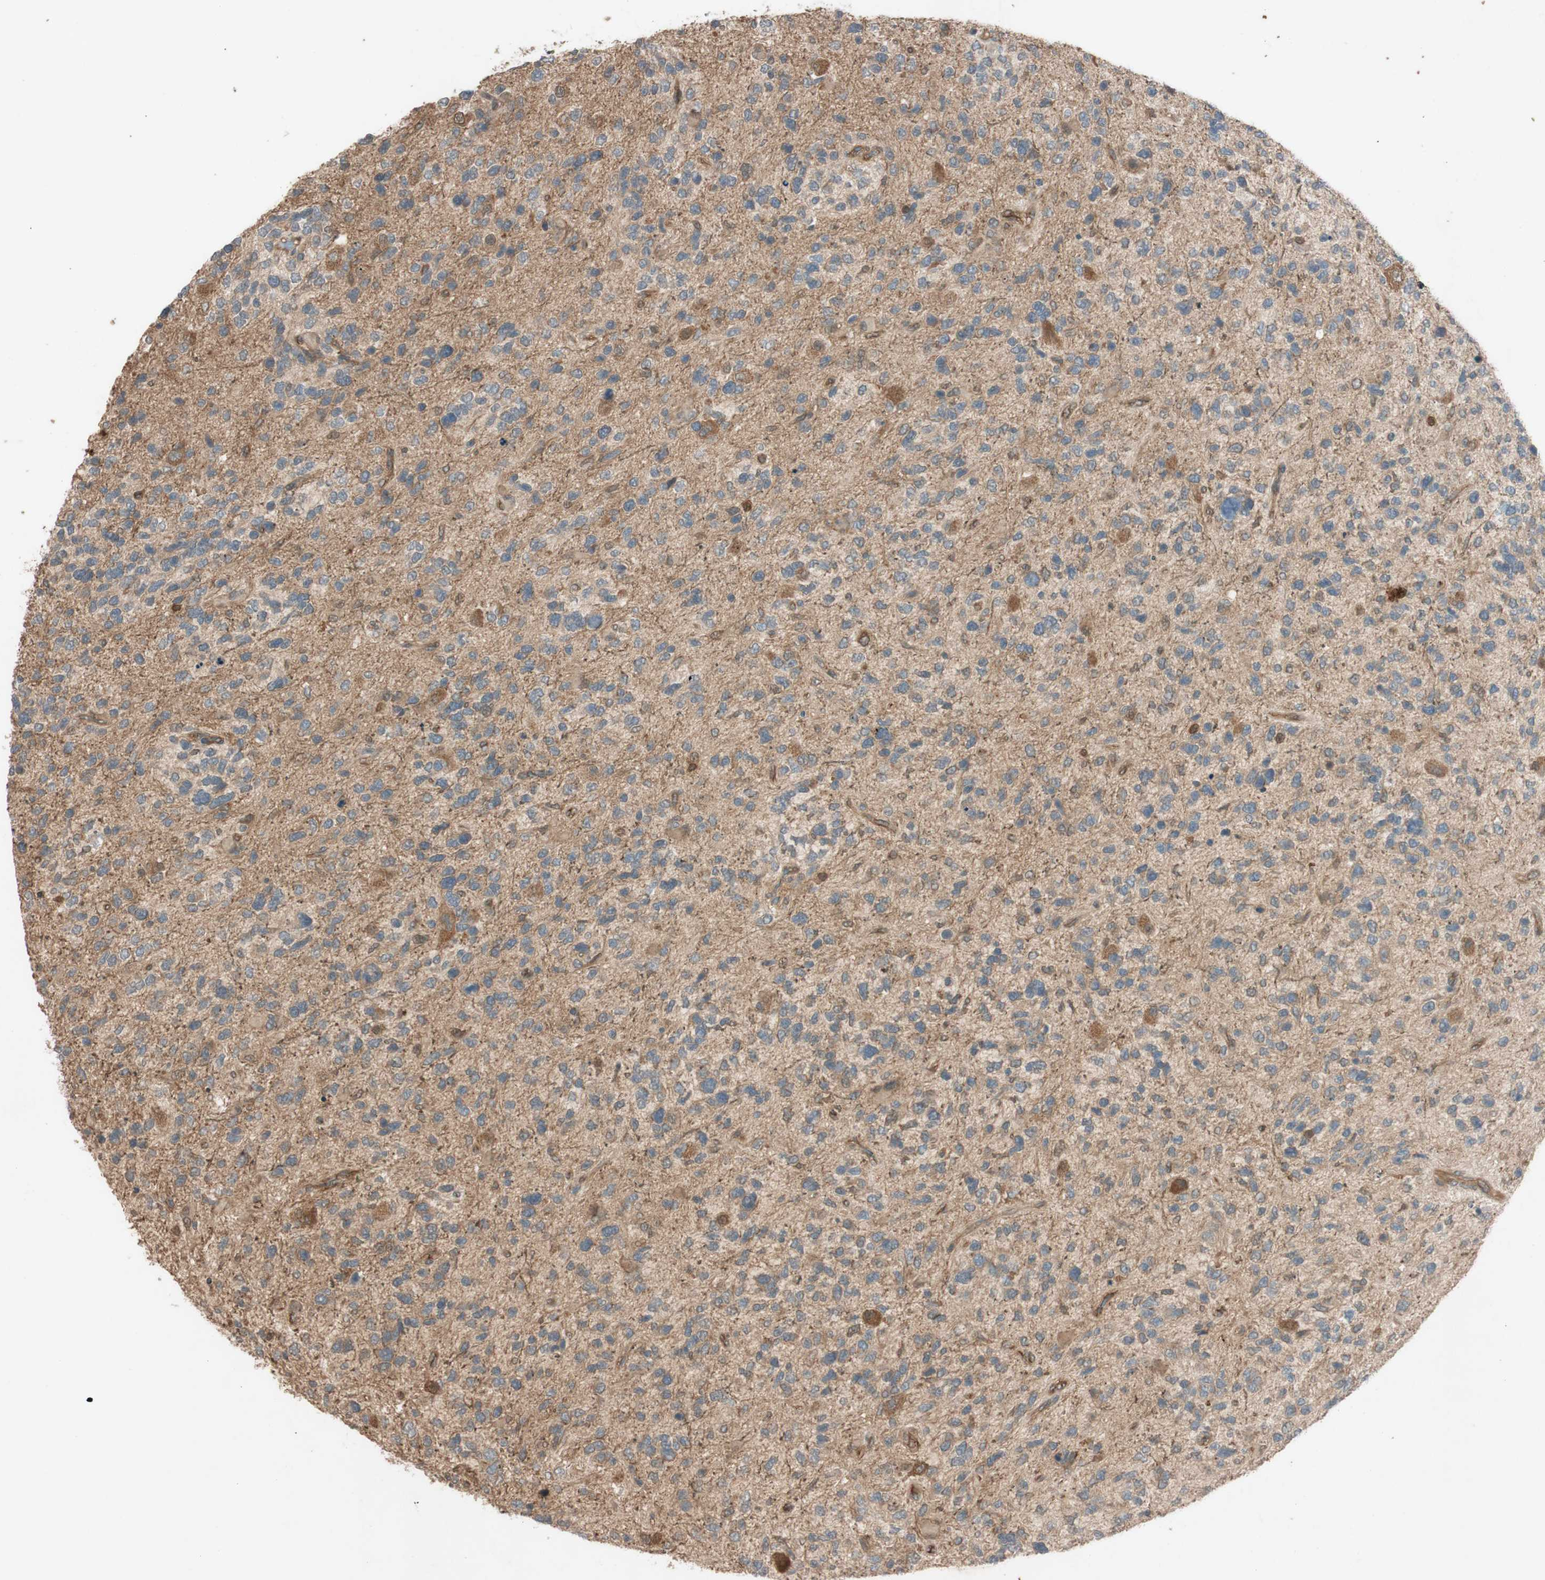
{"staining": {"intensity": "moderate", "quantity": ">75%", "location": "cytoplasmic/membranous"}, "tissue": "glioma", "cell_type": "Tumor cells", "image_type": "cancer", "snomed": [{"axis": "morphology", "description": "Glioma, malignant, High grade"}, {"axis": "topography", "description": "Brain"}], "caption": "A micrograph of human malignant glioma (high-grade) stained for a protein reveals moderate cytoplasmic/membranous brown staining in tumor cells. The staining was performed using DAB to visualize the protein expression in brown, while the nuclei were stained in blue with hematoxylin (Magnification: 20x).", "gene": "EPHA8", "patient": {"sex": "female", "age": 58}}